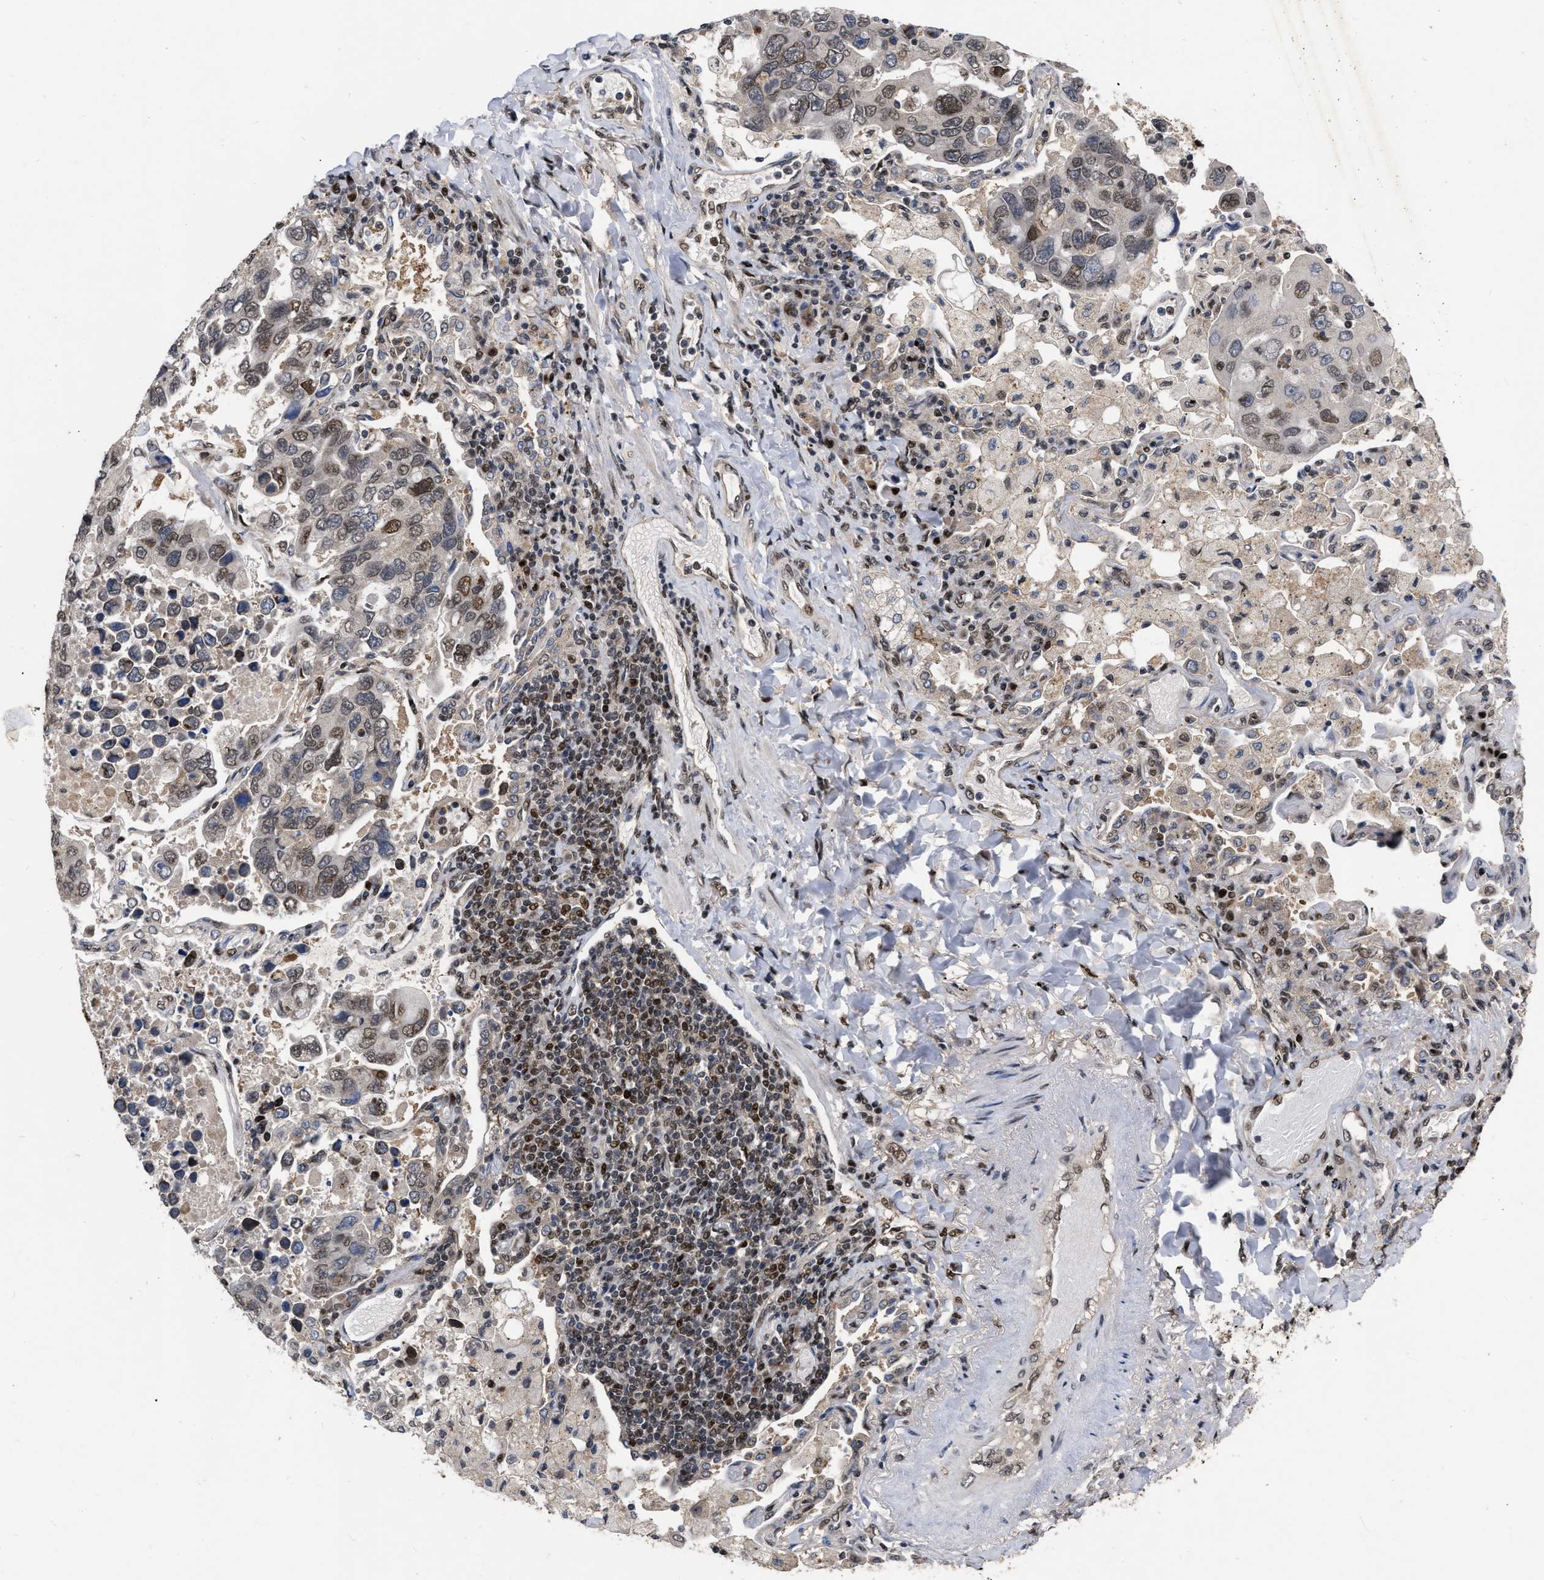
{"staining": {"intensity": "moderate", "quantity": "<25%", "location": "nuclear"}, "tissue": "lung cancer", "cell_type": "Tumor cells", "image_type": "cancer", "snomed": [{"axis": "morphology", "description": "Adenocarcinoma, NOS"}, {"axis": "topography", "description": "Lung"}], "caption": "A low amount of moderate nuclear expression is present in about <25% of tumor cells in lung cancer (adenocarcinoma) tissue.", "gene": "MDM4", "patient": {"sex": "male", "age": 64}}